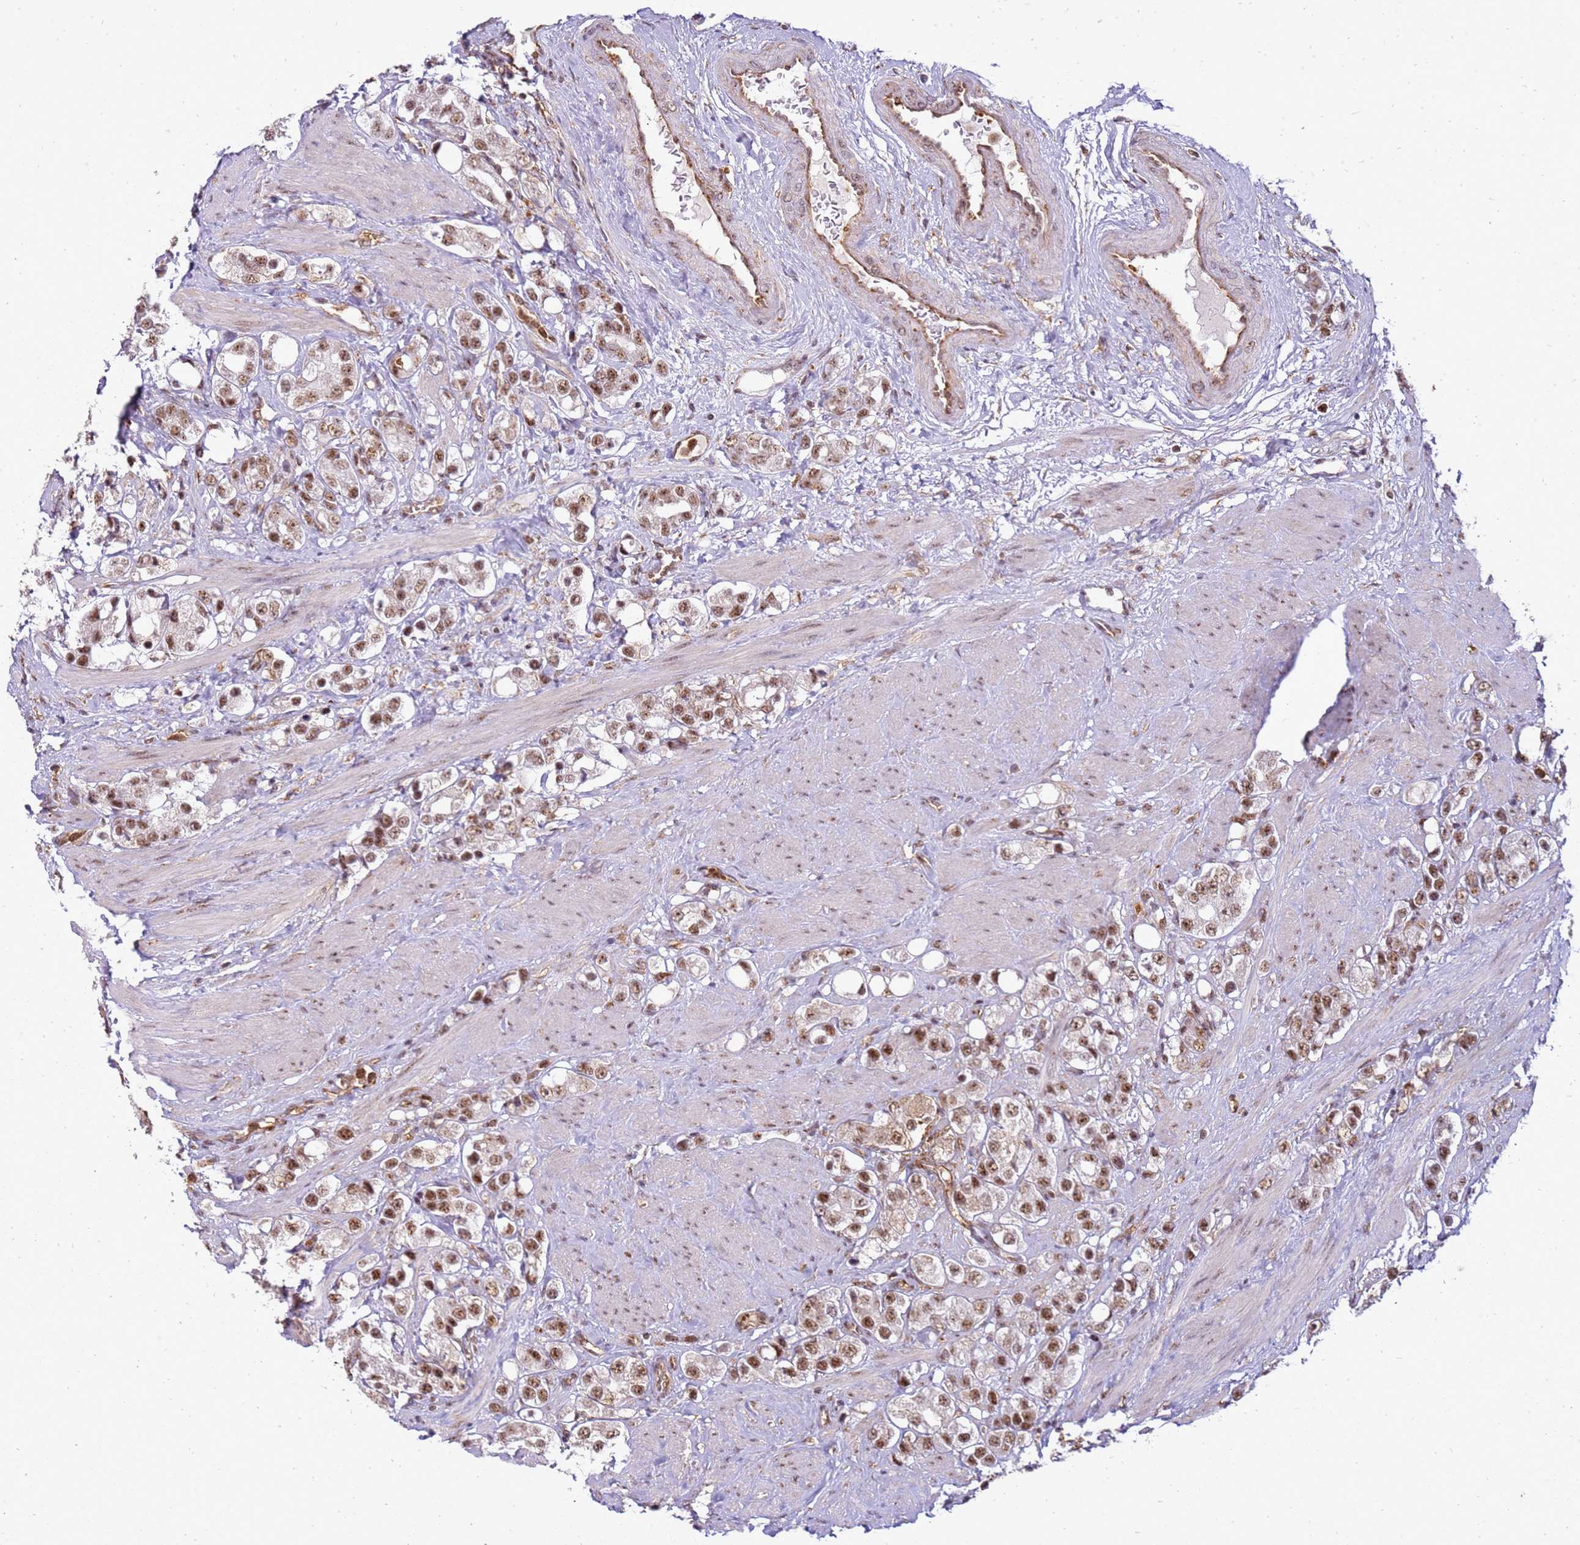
{"staining": {"intensity": "moderate", "quantity": ">75%", "location": "nuclear"}, "tissue": "prostate cancer", "cell_type": "Tumor cells", "image_type": "cancer", "snomed": [{"axis": "morphology", "description": "Adenocarcinoma, NOS"}, {"axis": "topography", "description": "Prostate"}], "caption": "Prostate cancer stained with a protein marker shows moderate staining in tumor cells.", "gene": "GABRE", "patient": {"sex": "male", "age": 79}}